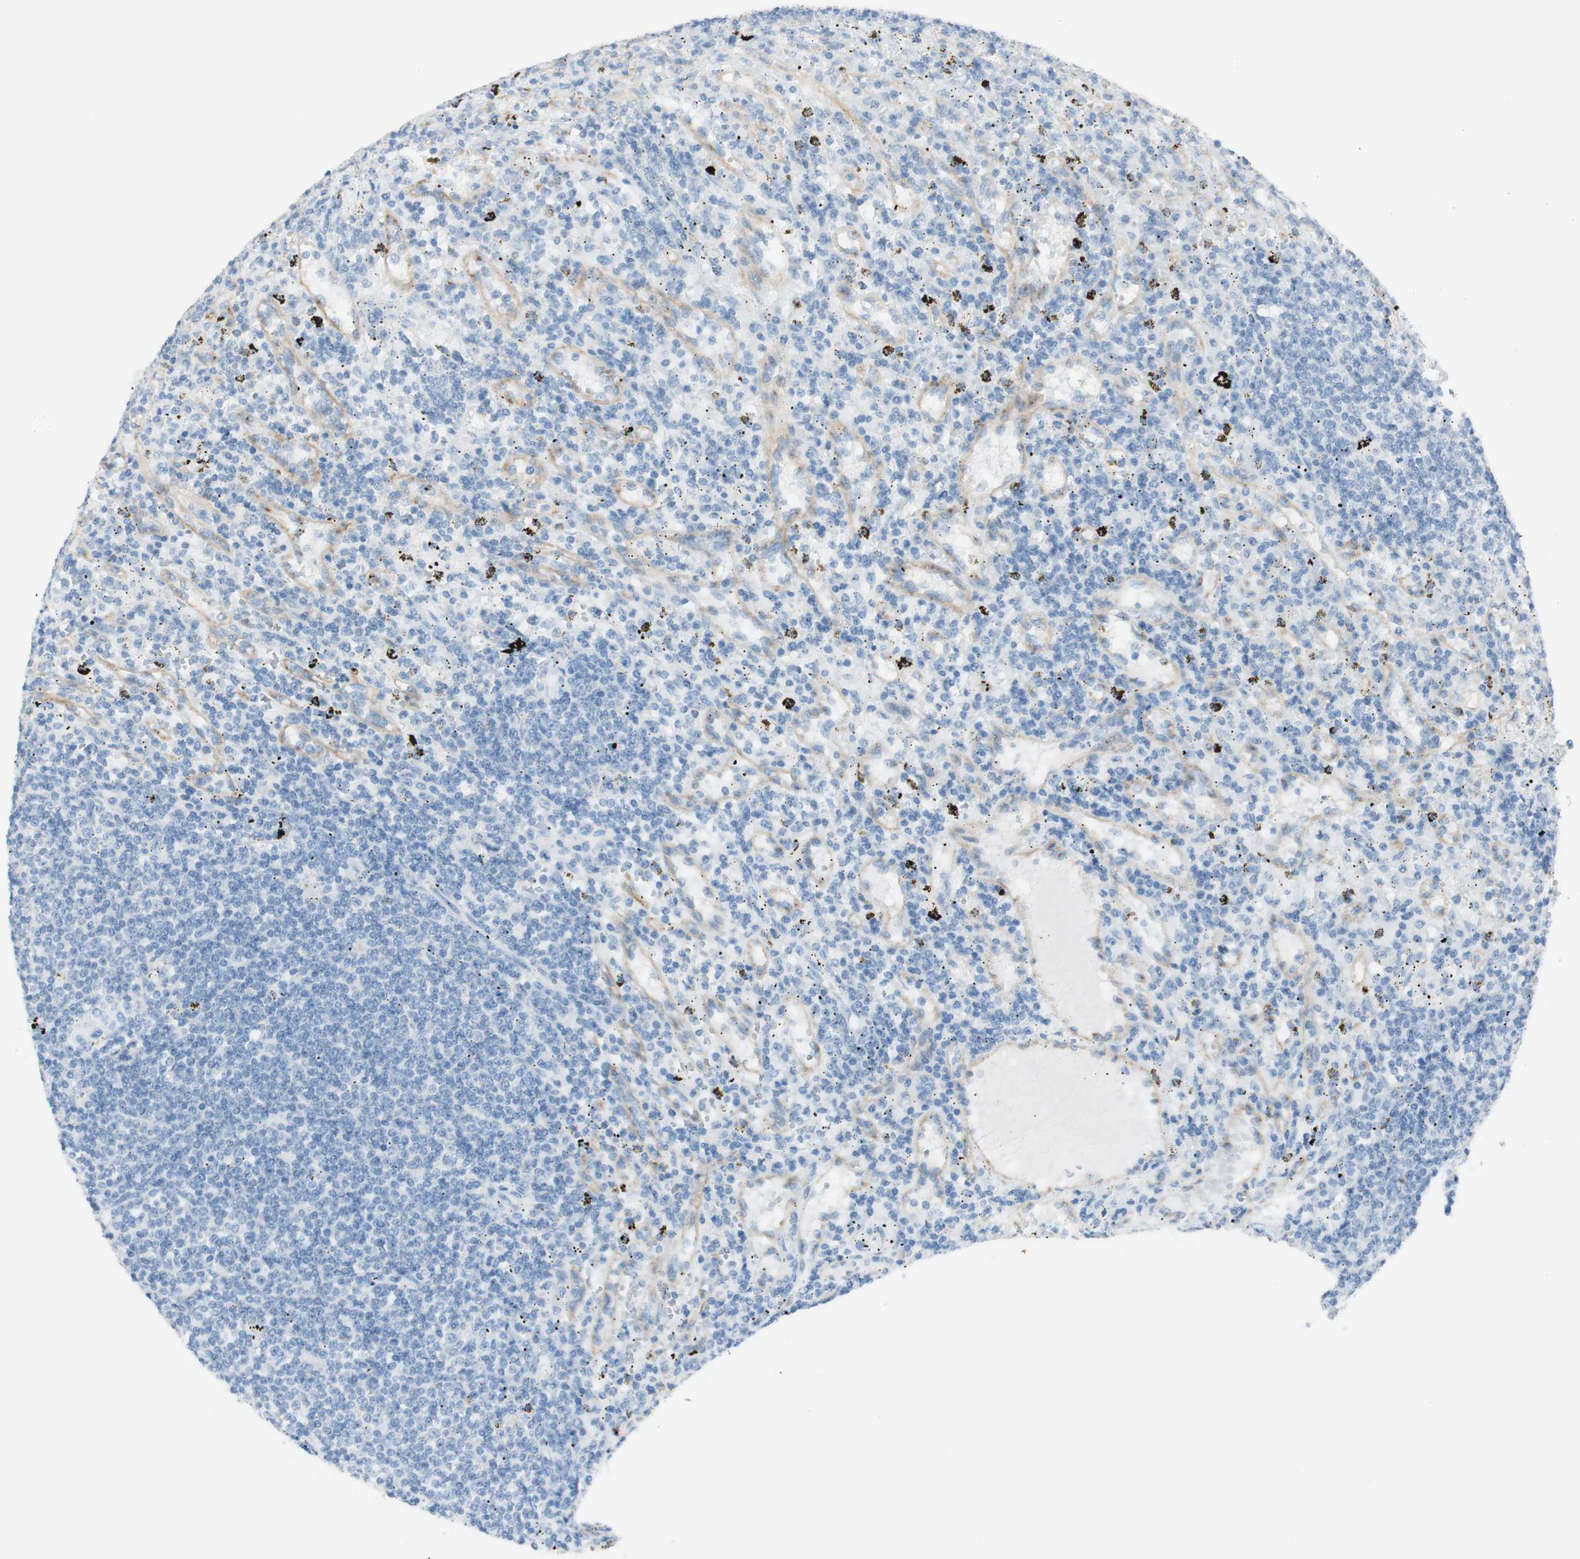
{"staining": {"intensity": "negative", "quantity": "none", "location": "none"}, "tissue": "lymphoma", "cell_type": "Tumor cells", "image_type": "cancer", "snomed": [{"axis": "morphology", "description": "Malignant lymphoma, non-Hodgkin's type, Low grade"}, {"axis": "topography", "description": "Spleen"}], "caption": "This is a photomicrograph of immunohistochemistry (IHC) staining of low-grade malignant lymphoma, non-Hodgkin's type, which shows no expression in tumor cells.", "gene": "ART3", "patient": {"sex": "male", "age": 76}}